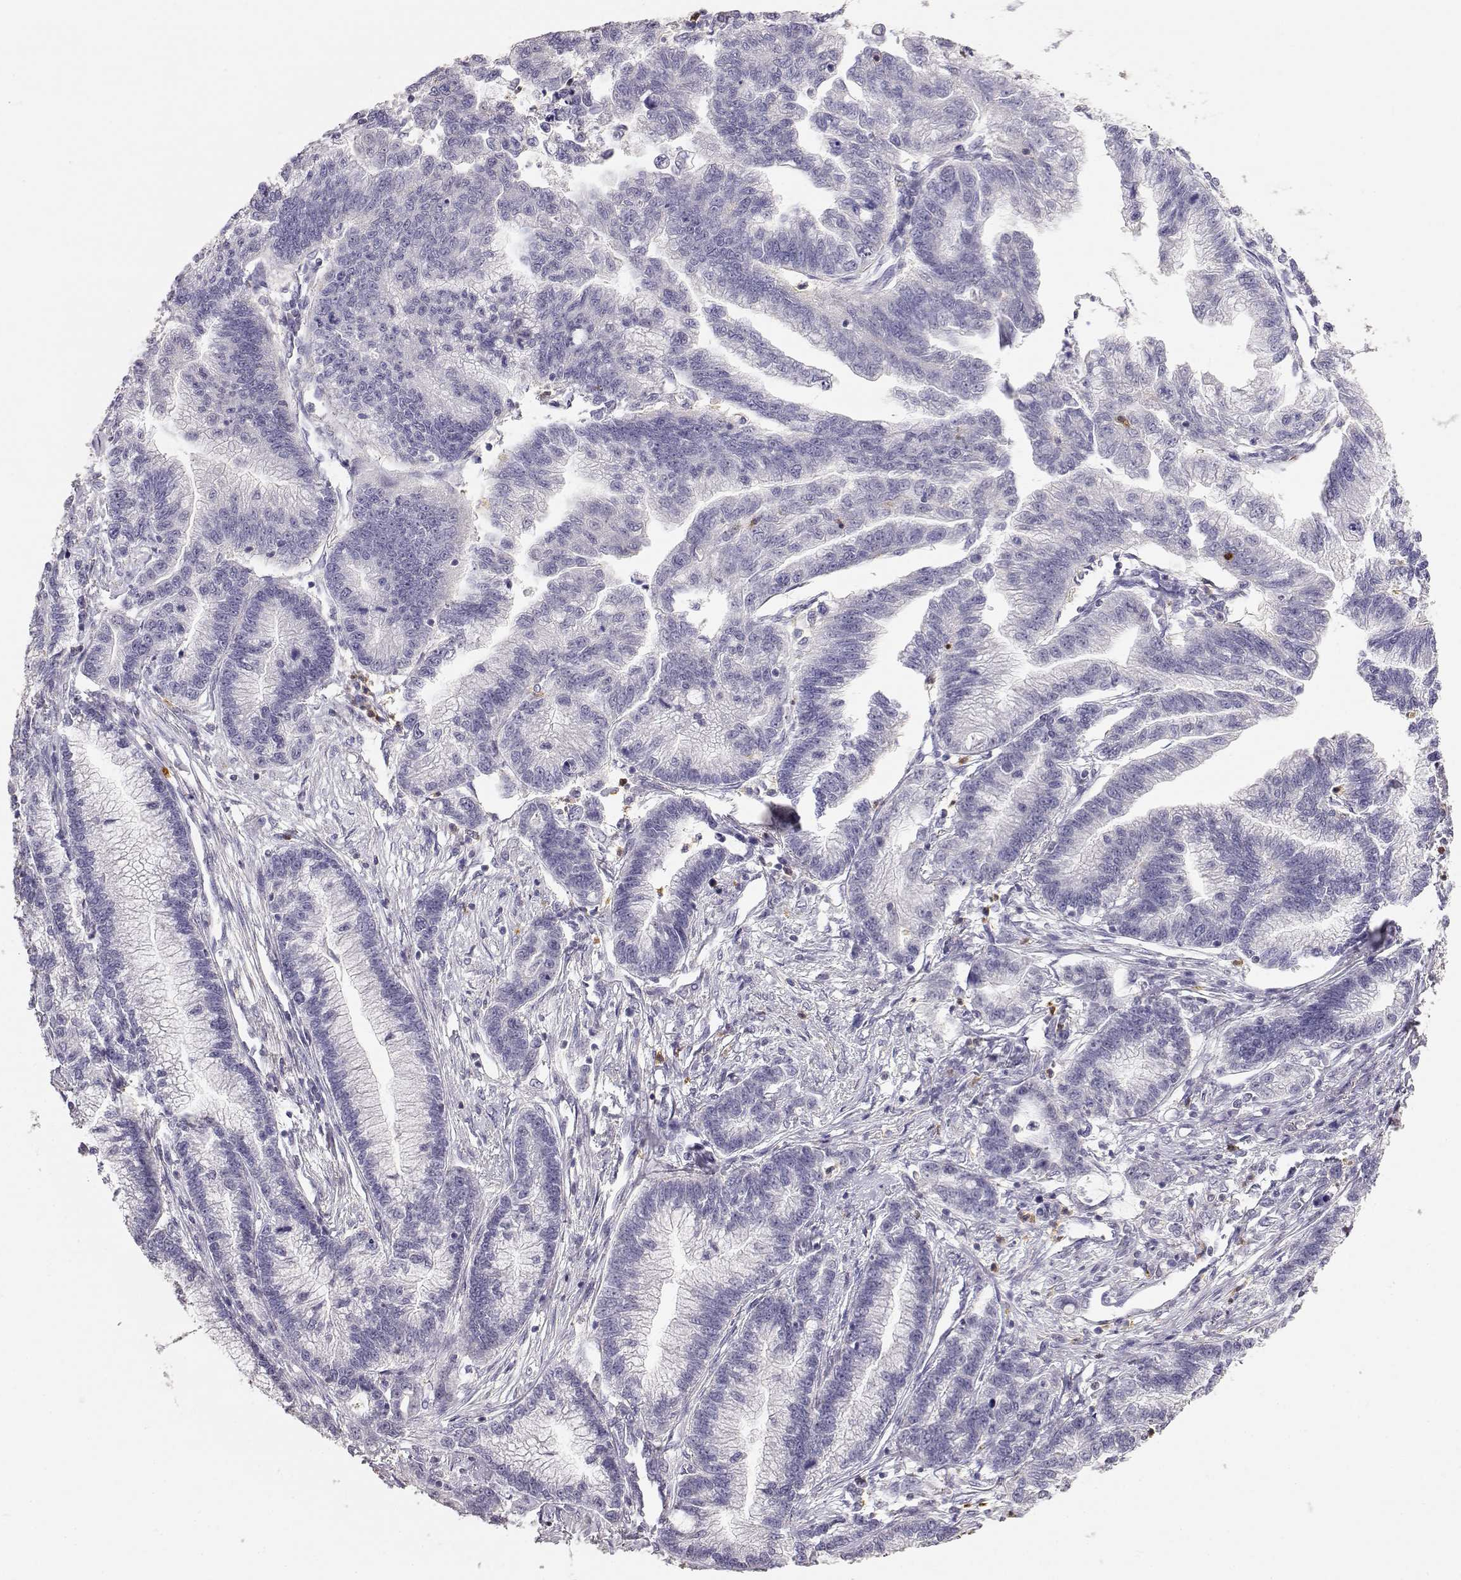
{"staining": {"intensity": "negative", "quantity": "none", "location": "none"}, "tissue": "stomach cancer", "cell_type": "Tumor cells", "image_type": "cancer", "snomed": [{"axis": "morphology", "description": "Adenocarcinoma, NOS"}, {"axis": "topography", "description": "Stomach"}], "caption": "This is a image of immunohistochemistry staining of stomach cancer (adenocarcinoma), which shows no positivity in tumor cells.", "gene": "TNFRSF10C", "patient": {"sex": "male", "age": 83}}